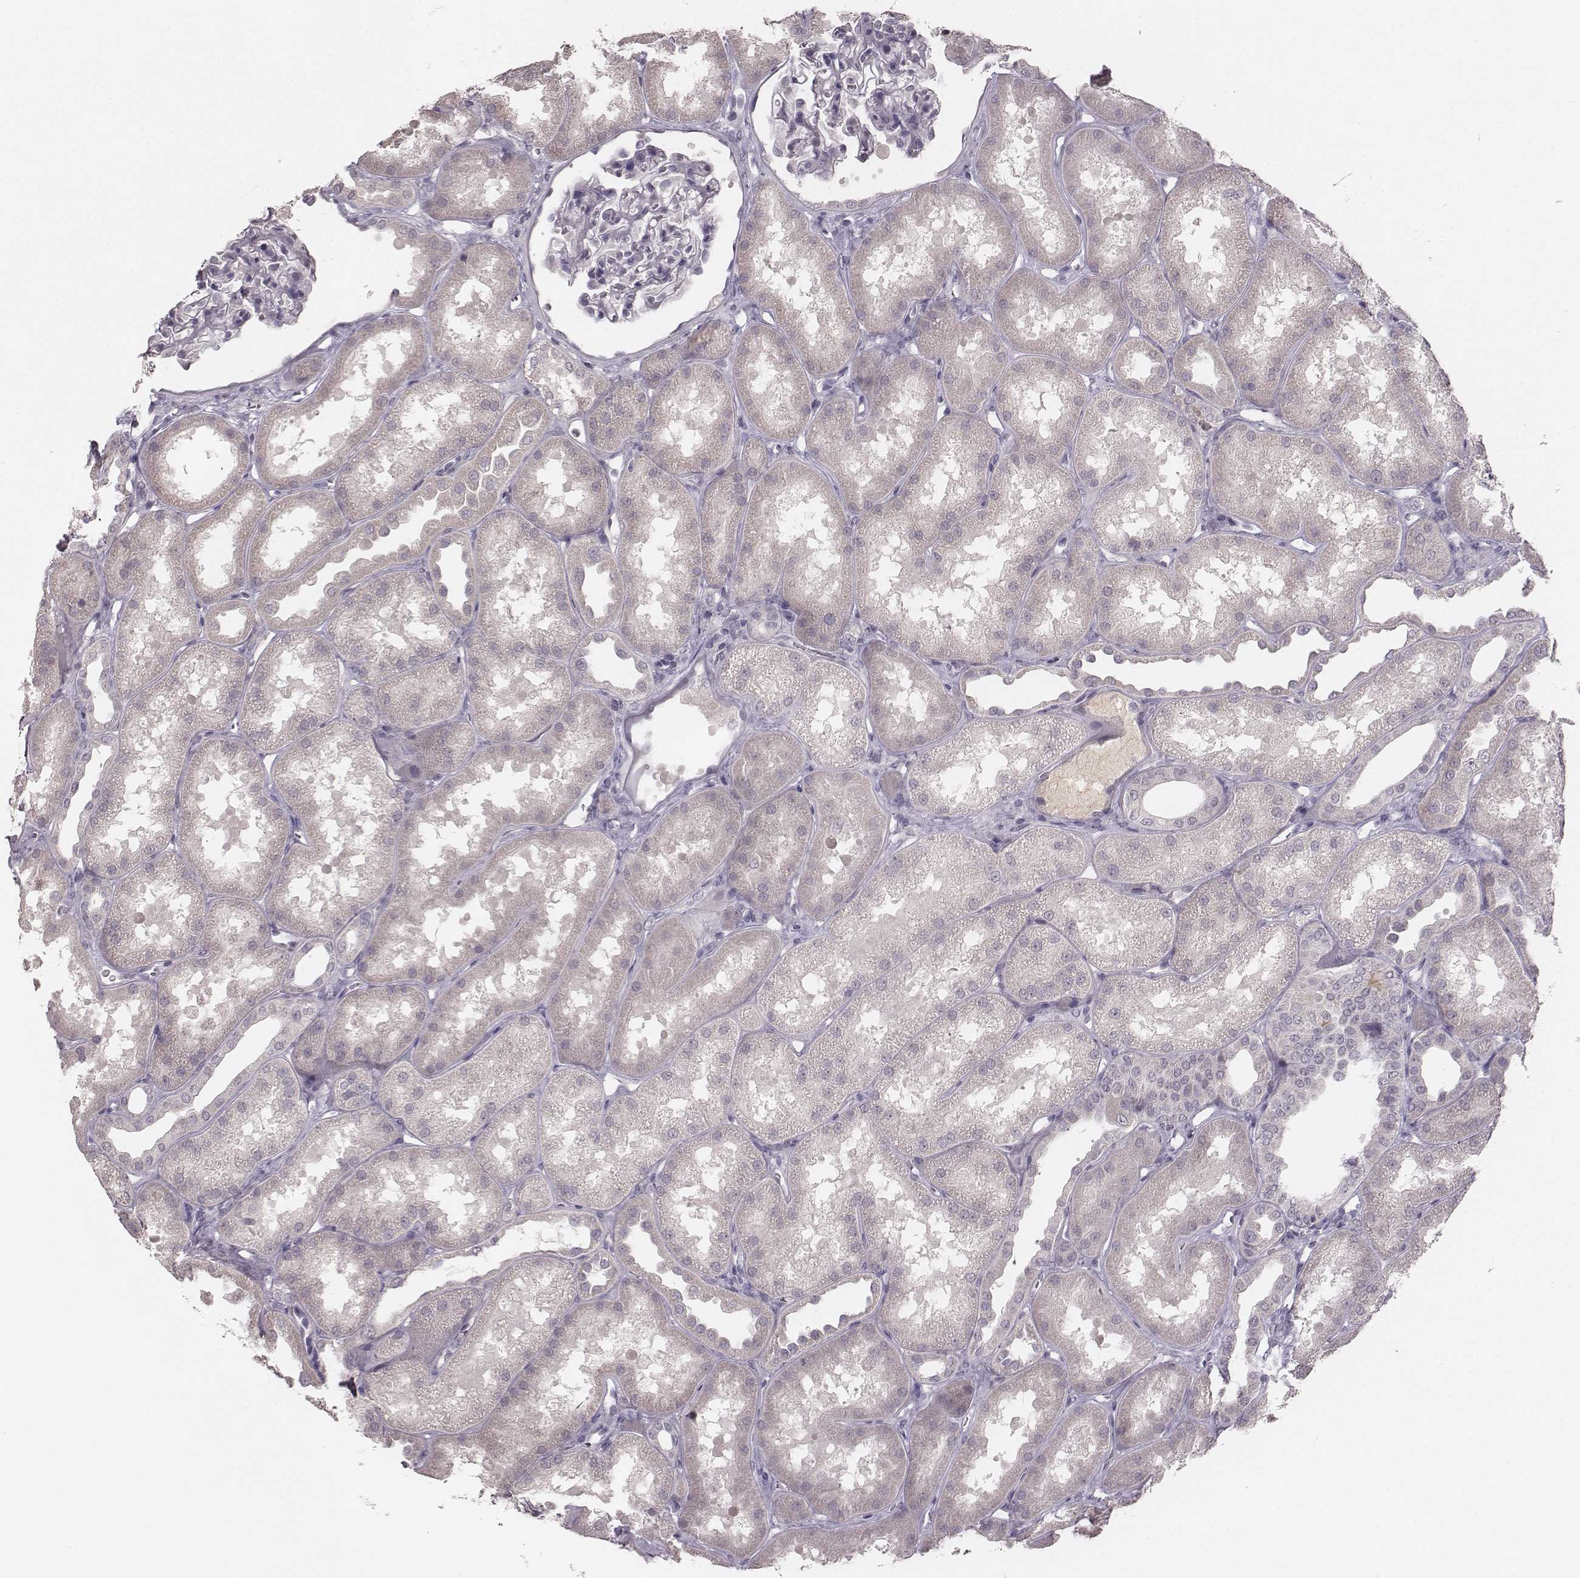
{"staining": {"intensity": "negative", "quantity": "none", "location": "none"}, "tissue": "kidney", "cell_type": "Cells in glomeruli", "image_type": "normal", "snomed": [{"axis": "morphology", "description": "Normal tissue, NOS"}, {"axis": "topography", "description": "Kidney"}], "caption": "Immunohistochemistry (IHC) photomicrograph of benign human kidney stained for a protein (brown), which demonstrates no positivity in cells in glomeruli. Nuclei are stained in blue.", "gene": "LY6K", "patient": {"sex": "male", "age": 61}}